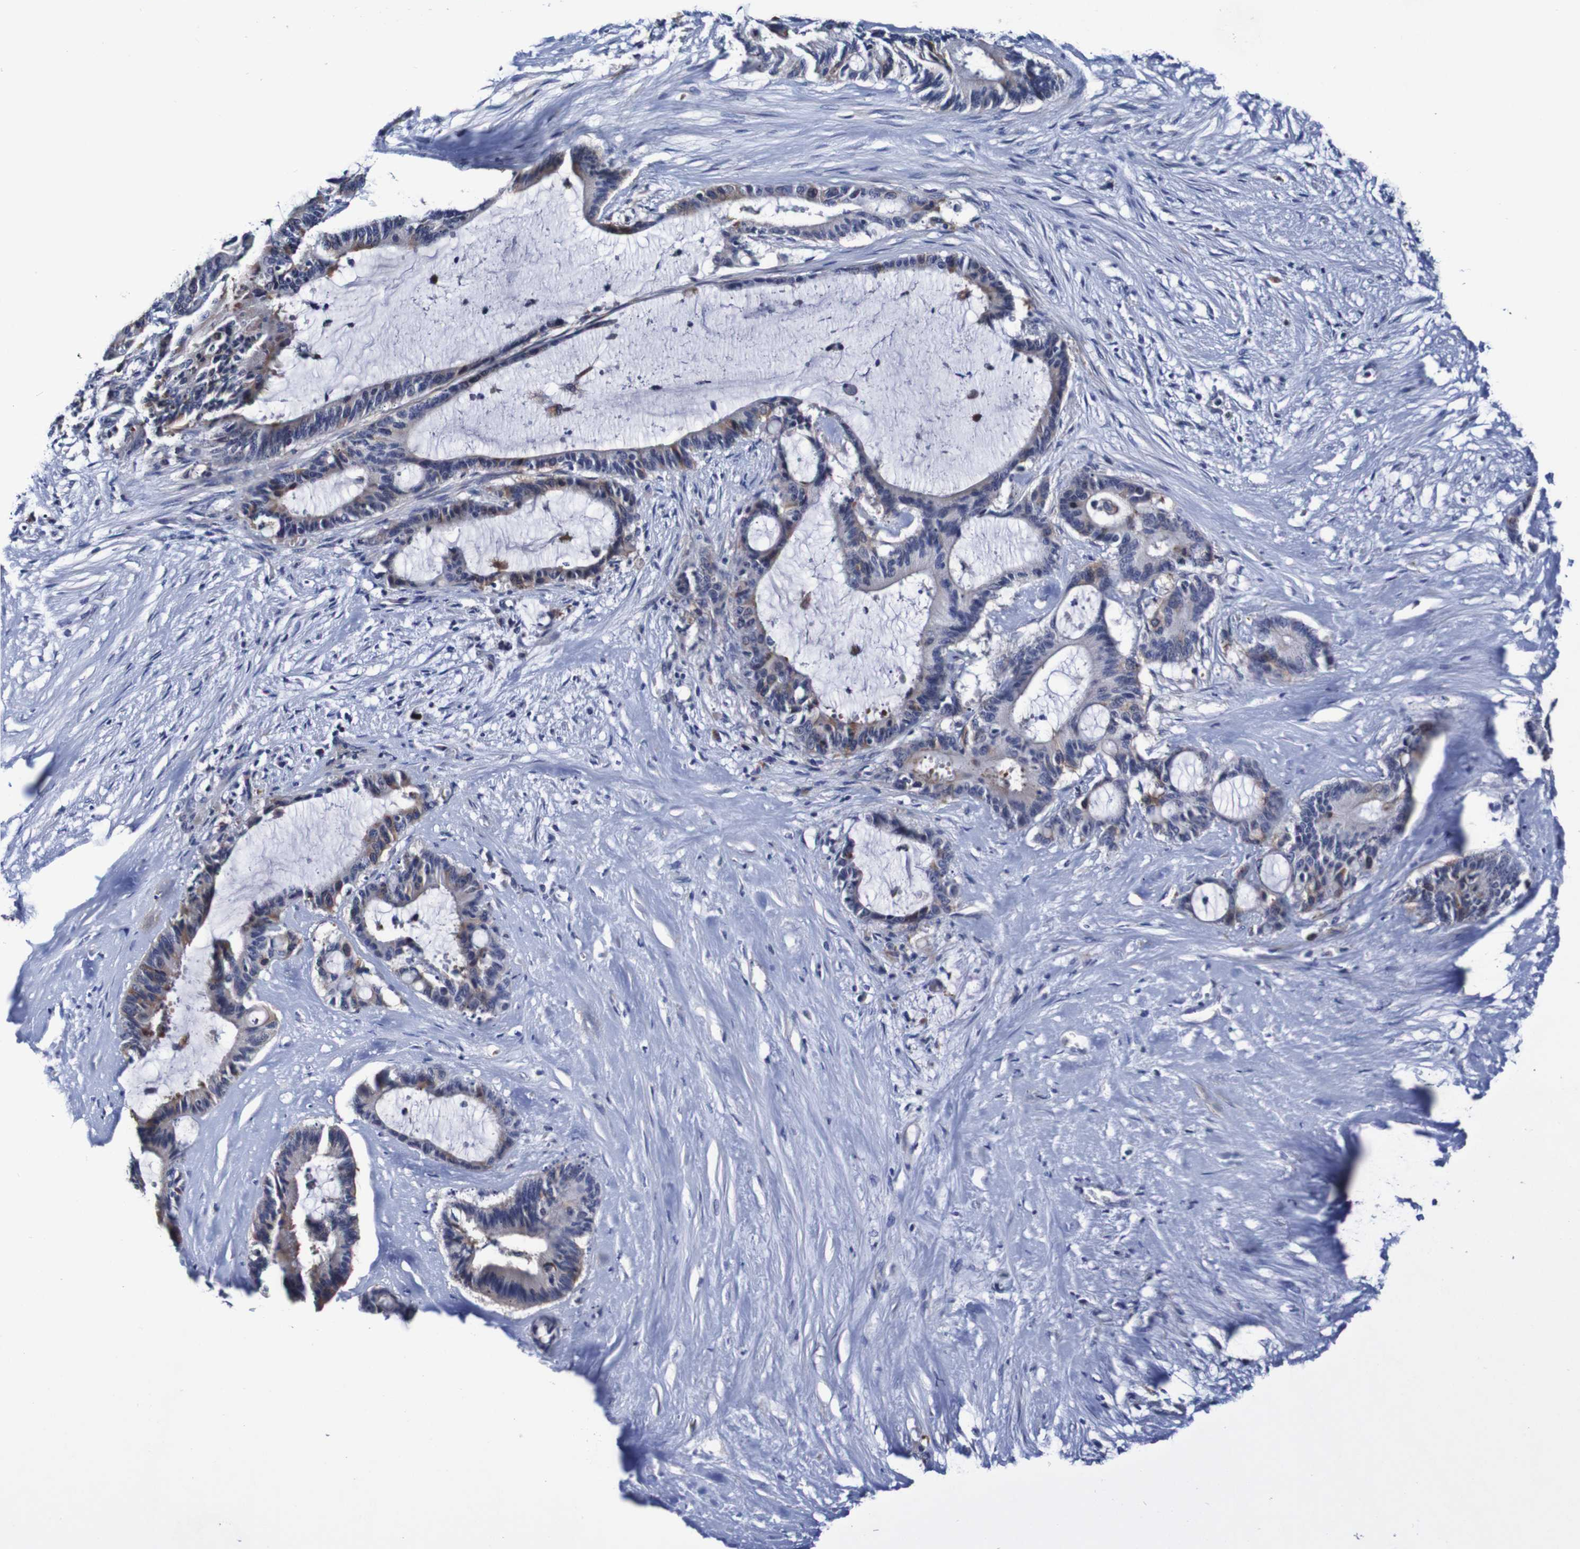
{"staining": {"intensity": "moderate", "quantity": "<25%", "location": "cytoplasmic/membranous"}, "tissue": "liver cancer", "cell_type": "Tumor cells", "image_type": "cancer", "snomed": [{"axis": "morphology", "description": "Cholangiocarcinoma"}, {"axis": "topography", "description": "Liver"}], "caption": "Brown immunohistochemical staining in human liver cancer (cholangiocarcinoma) exhibits moderate cytoplasmic/membranous expression in about <25% of tumor cells.", "gene": "ACVR1C", "patient": {"sex": "female", "age": 73}}